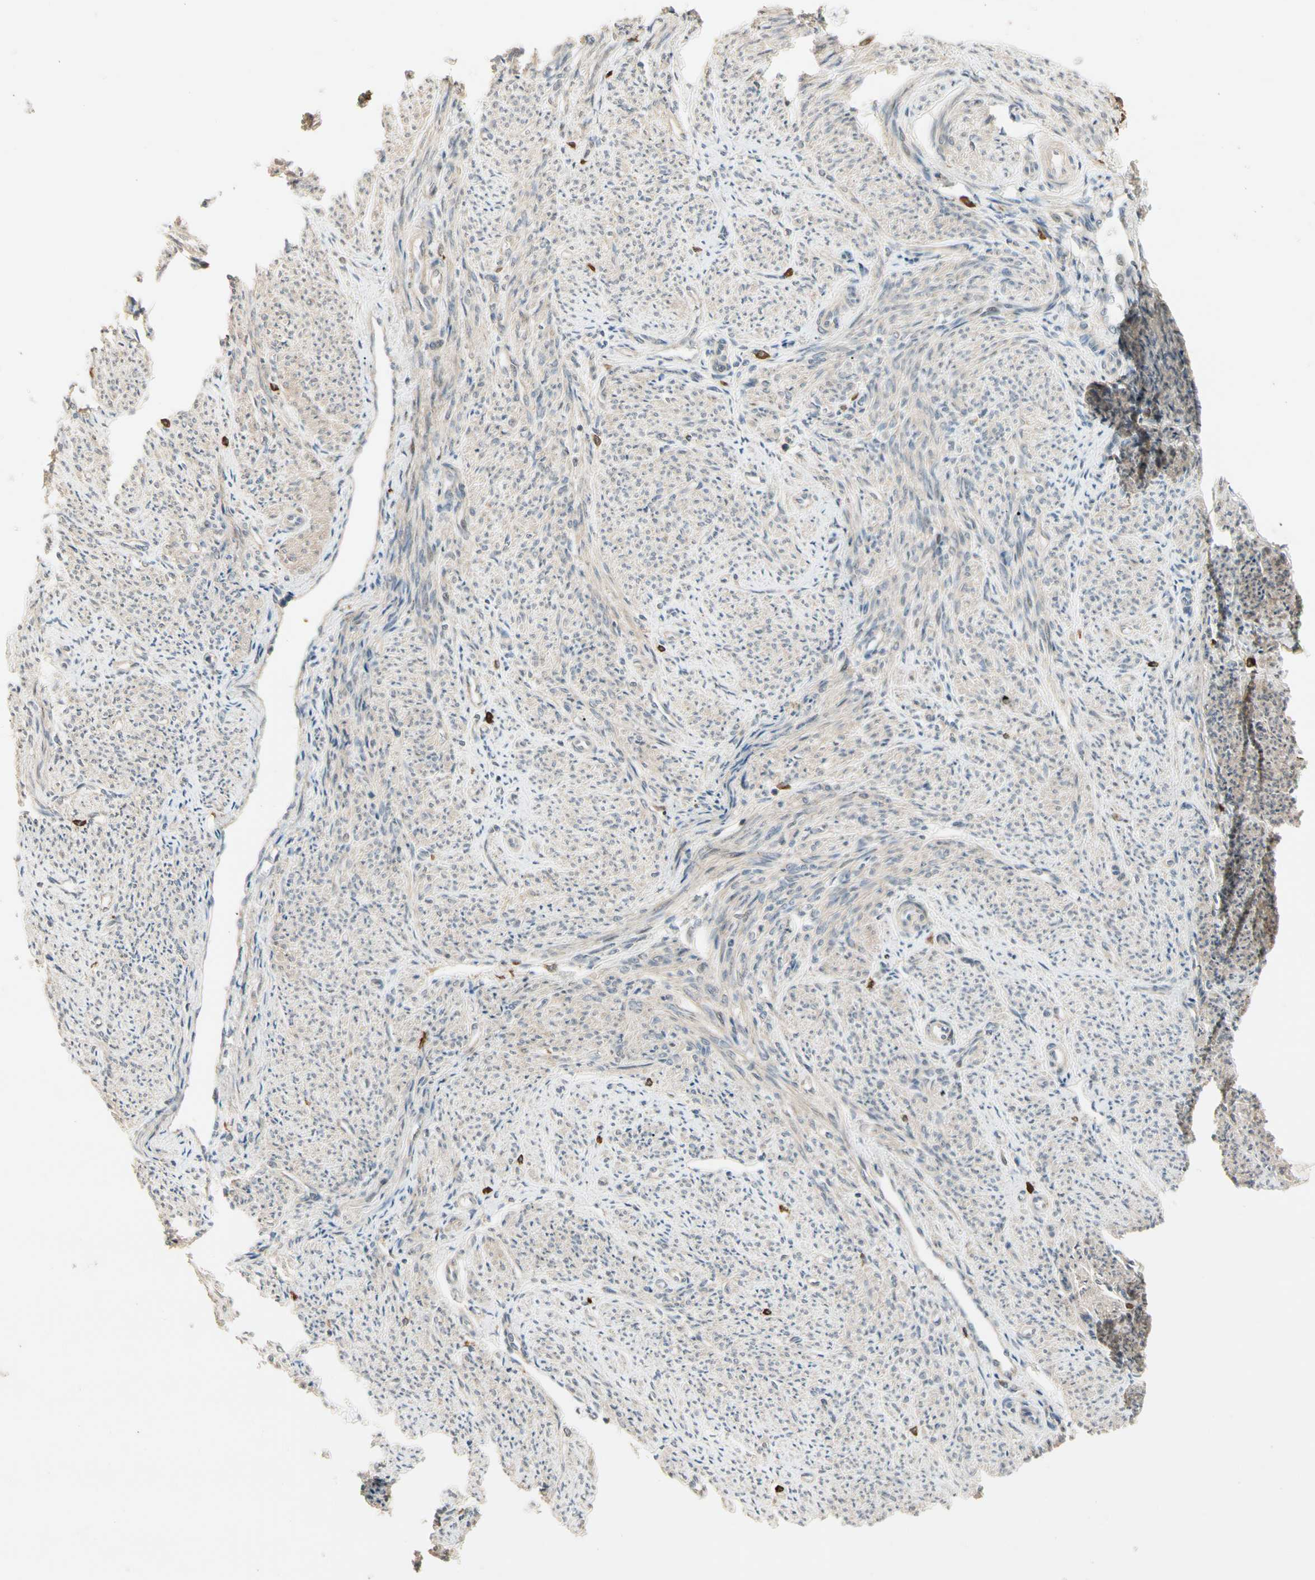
{"staining": {"intensity": "weak", "quantity": "25%-75%", "location": "cytoplasmic/membranous"}, "tissue": "smooth muscle", "cell_type": "Smooth muscle cells", "image_type": "normal", "snomed": [{"axis": "morphology", "description": "Normal tissue, NOS"}, {"axis": "topography", "description": "Smooth muscle"}], "caption": "This micrograph reveals unremarkable smooth muscle stained with immunohistochemistry to label a protein in brown. The cytoplasmic/membranous of smooth muscle cells show weak positivity for the protein. Nuclei are counter-stained blue.", "gene": "ATG4C", "patient": {"sex": "female", "age": 65}}